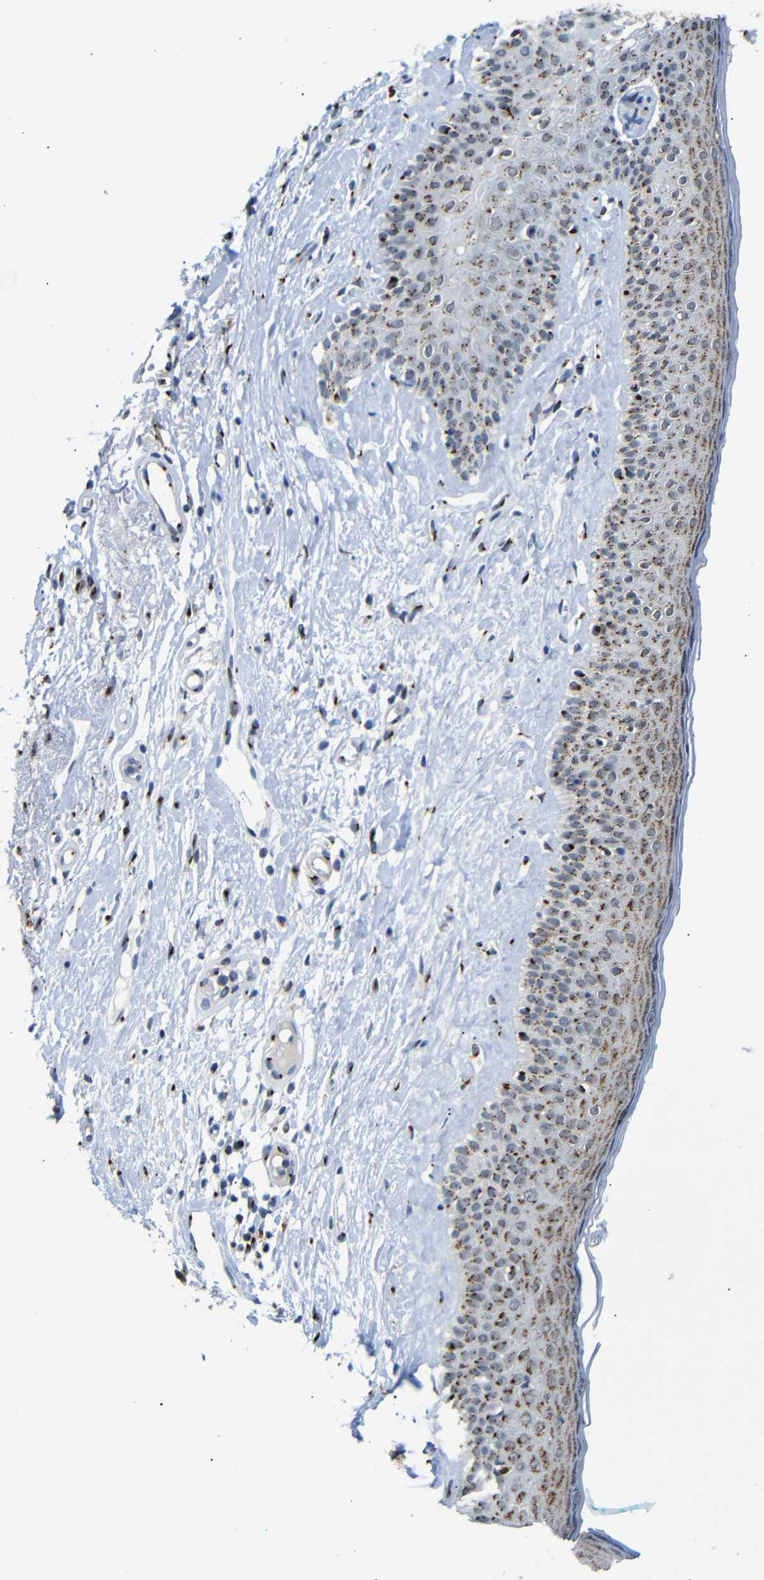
{"staining": {"intensity": "moderate", "quantity": ">75%", "location": "cytoplasmic/membranous"}, "tissue": "skin cancer", "cell_type": "Tumor cells", "image_type": "cancer", "snomed": [{"axis": "morphology", "description": "Basal cell carcinoma"}, {"axis": "topography", "description": "Skin"}], "caption": "Immunohistochemical staining of basal cell carcinoma (skin) shows medium levels of moderate cytoplasmic/membranous positivity in about >75% of tumor cells. (DAB IHC with brightfield microscopy, high magnification).", "gene": "TGOLN2", "patient": {"sex": "female", "age": 84}}